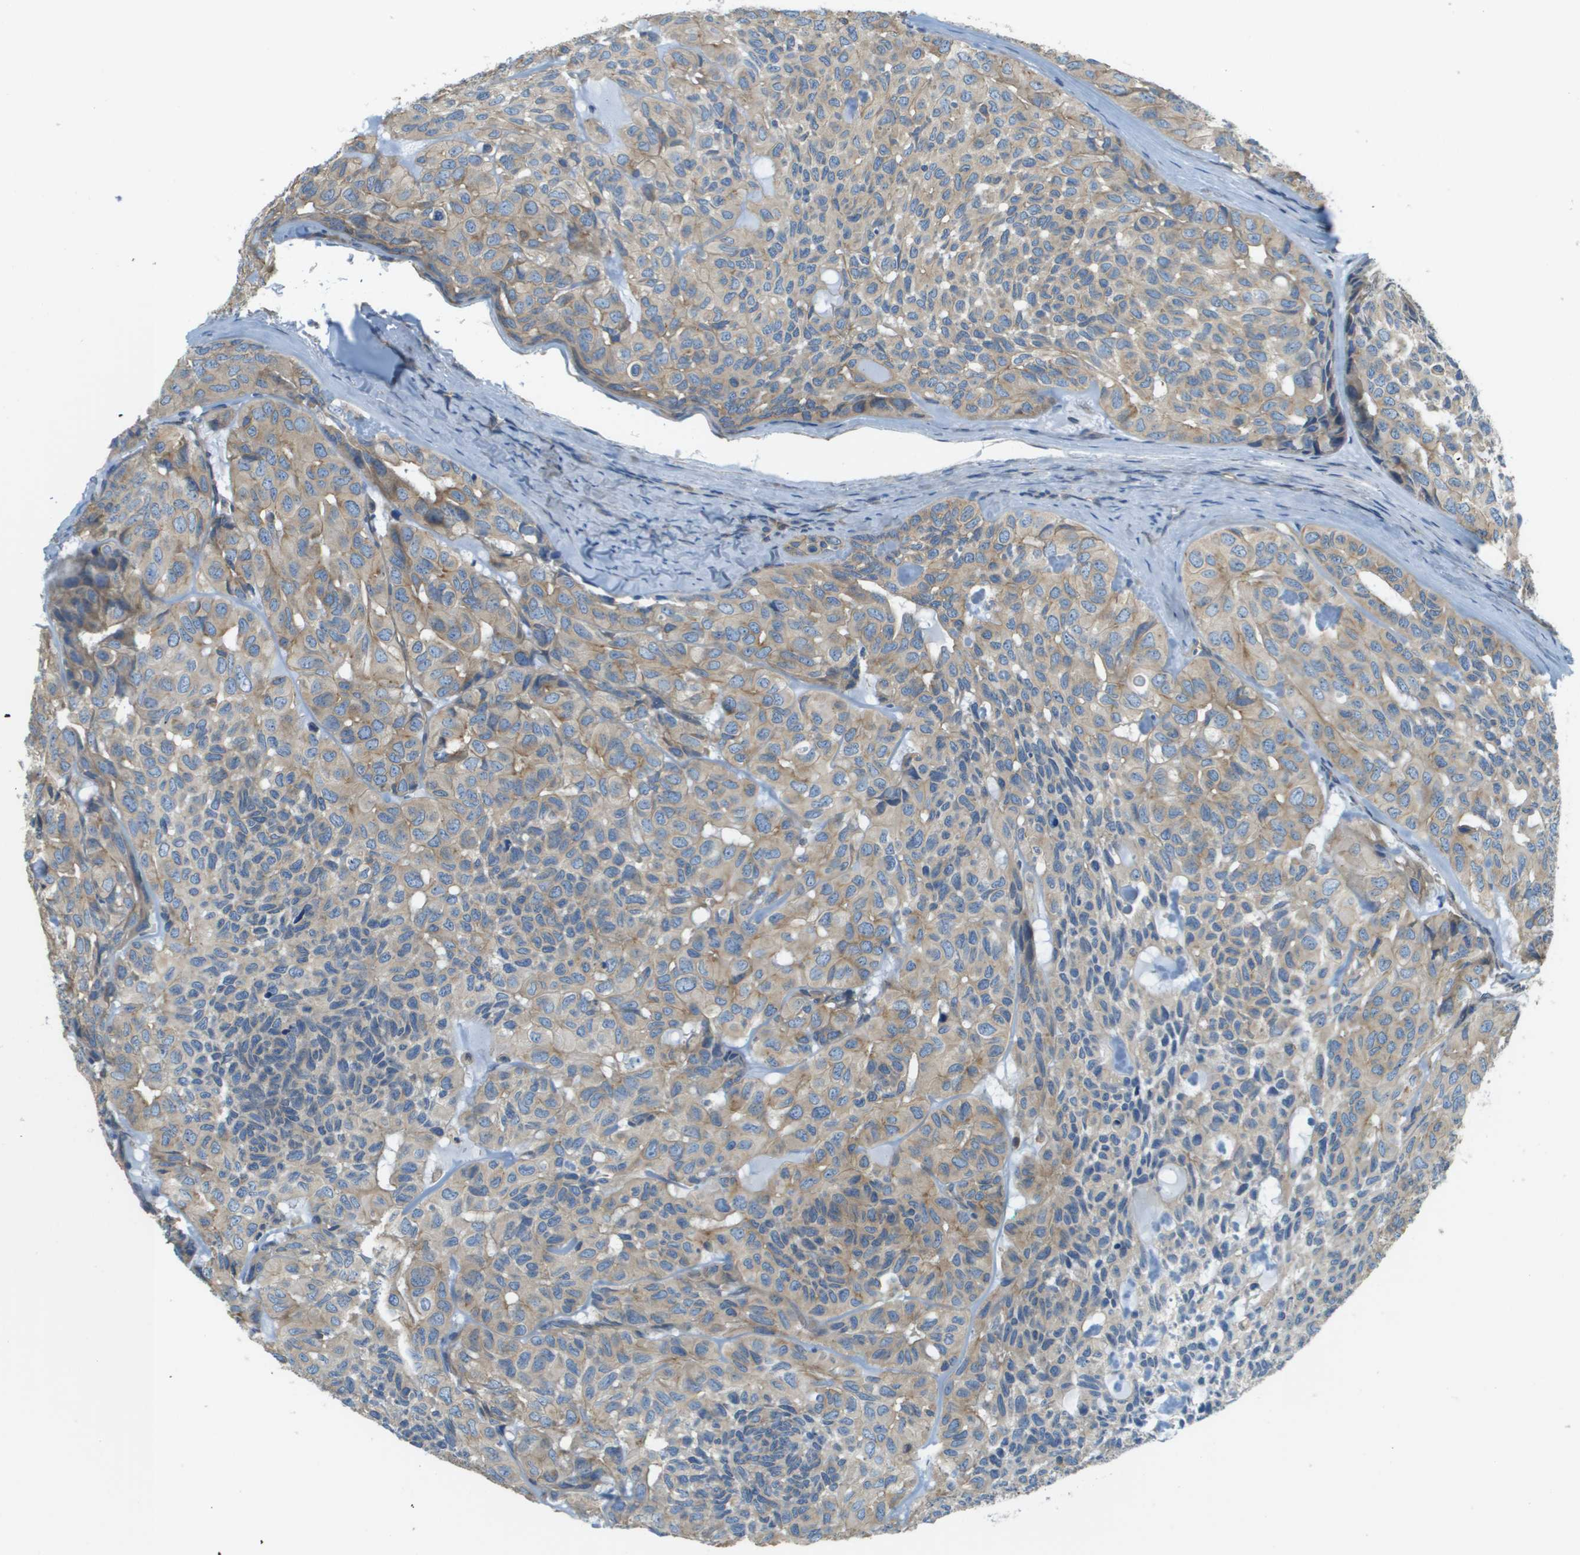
{"staining": {"intensity": "weak", "quantity": ">75%", "location": "cytoplasmic/membranous"}, "tissue": "head and neck cancer", "cell_type": "Tumor cells", "image_type": "cancer", "snomed": [{"axis": "morphology", "description": "Adenocarcinoma, NOS"}, {"axis": "topography", "description": "Salivary gland, NOS"}, {"axis": "topography", "description": "Head-Neck"}], "caption": "This is a histology image of IHC staining of head and neck cancer, which shows weak positivity in the cytoplasmic/membranous of tumor cells.", "gene": "DNAJB11", "patient": {"sex": "female", "age": 76}}